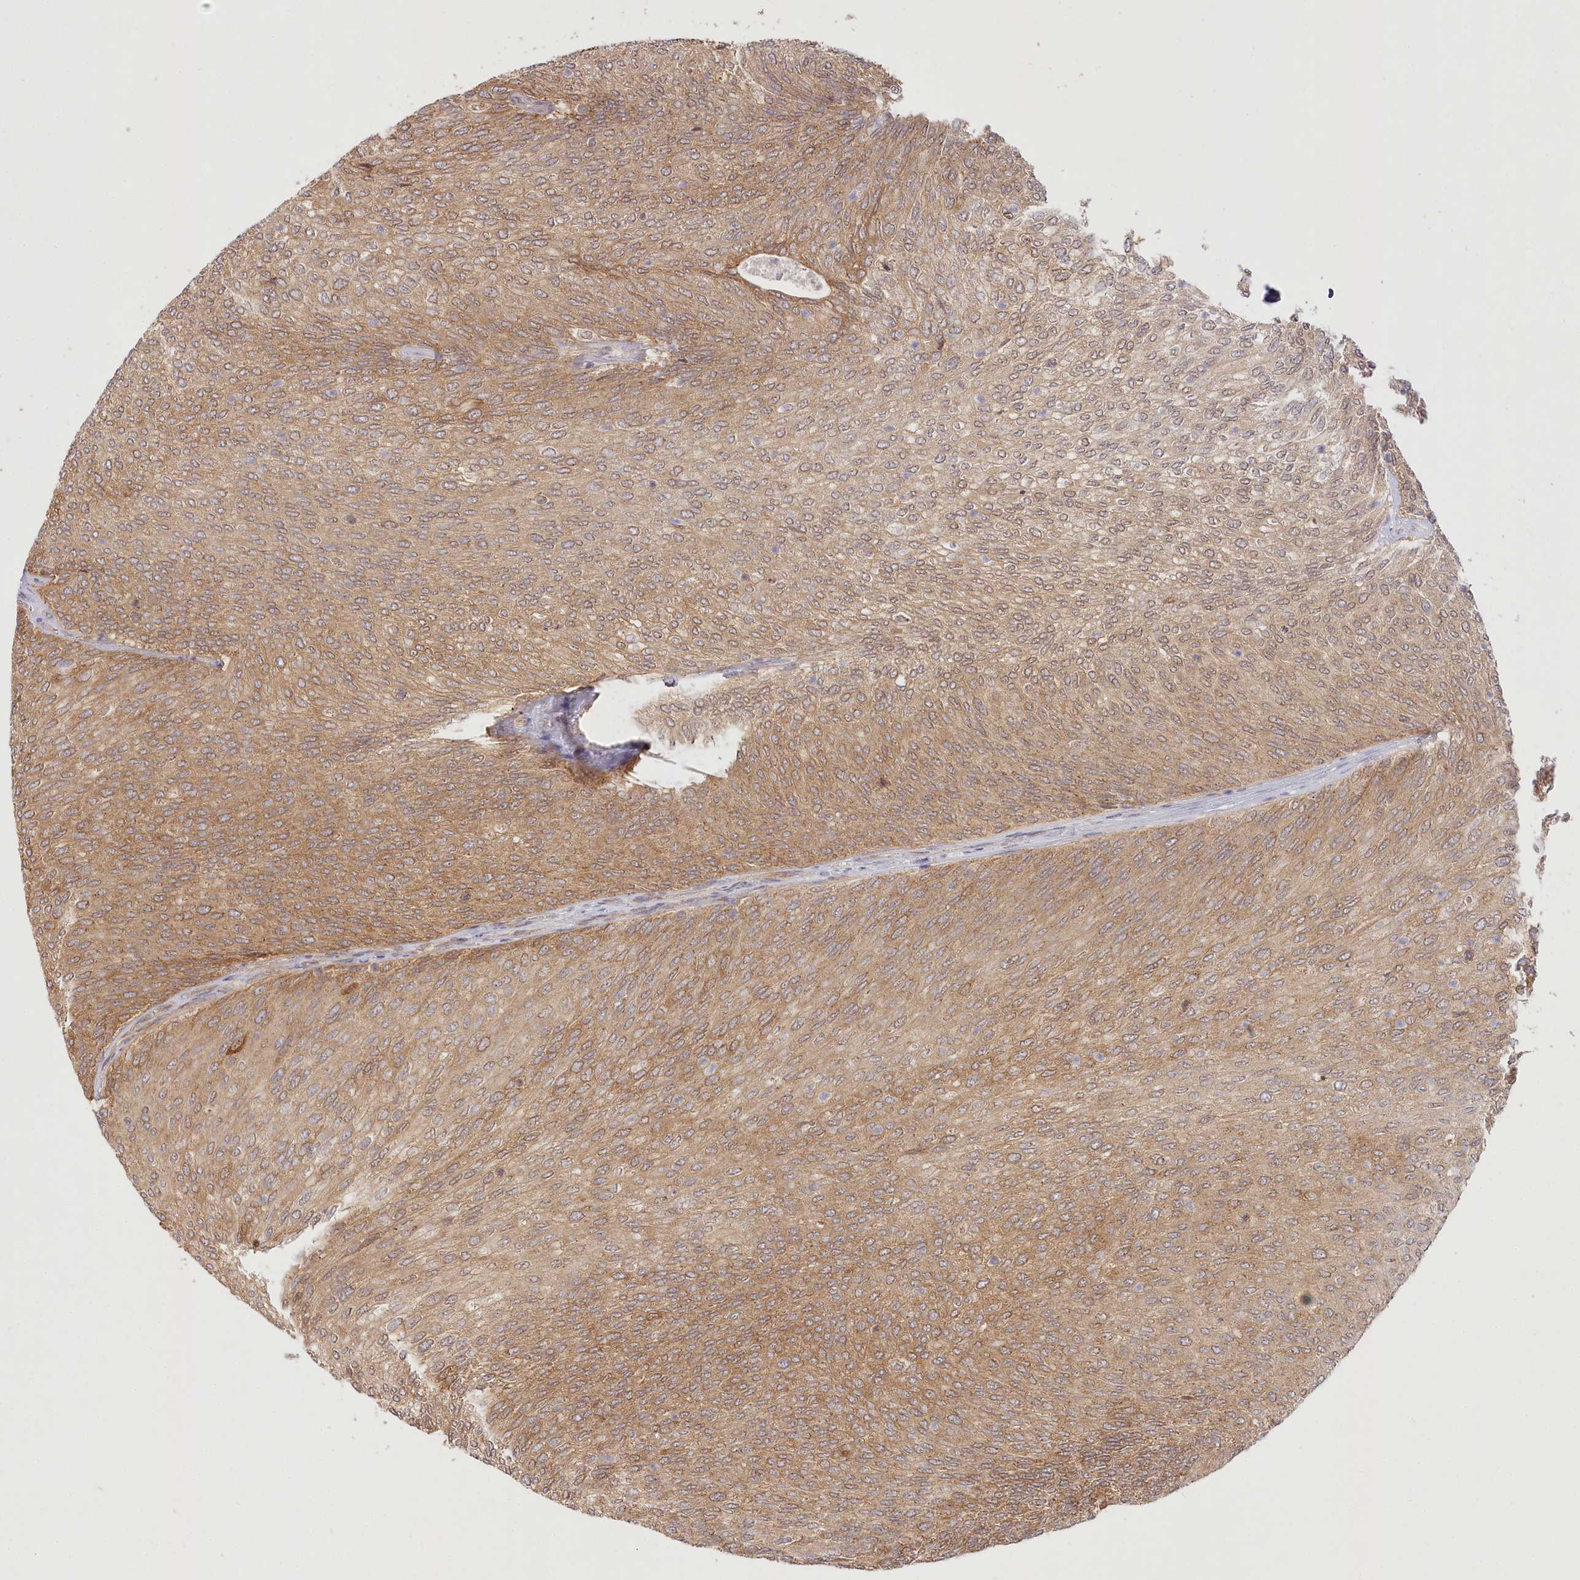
{"staining": {"intensity": "moderate", "quantity": ">75%", "location": "cytoplasmic/membranous"}, "tissue": "urothelial cancer", "cell_type": "Tumor cells", "image_type": "cancer", "snomed": [{"axis": "morphology", "description": "Urothelial carcinoma, Low grade"}, {"axis": "topography", "description": "Urinary bladder"}], "caption": "About >75% of tumor cells in low-grade urothelial carcinoma display moderate cytoplasmic/membranous protein expression as visualized by brown immunohistochemical staining.", "gene": "INPP4B", "patient": {"sex": "female", "age": 79}}